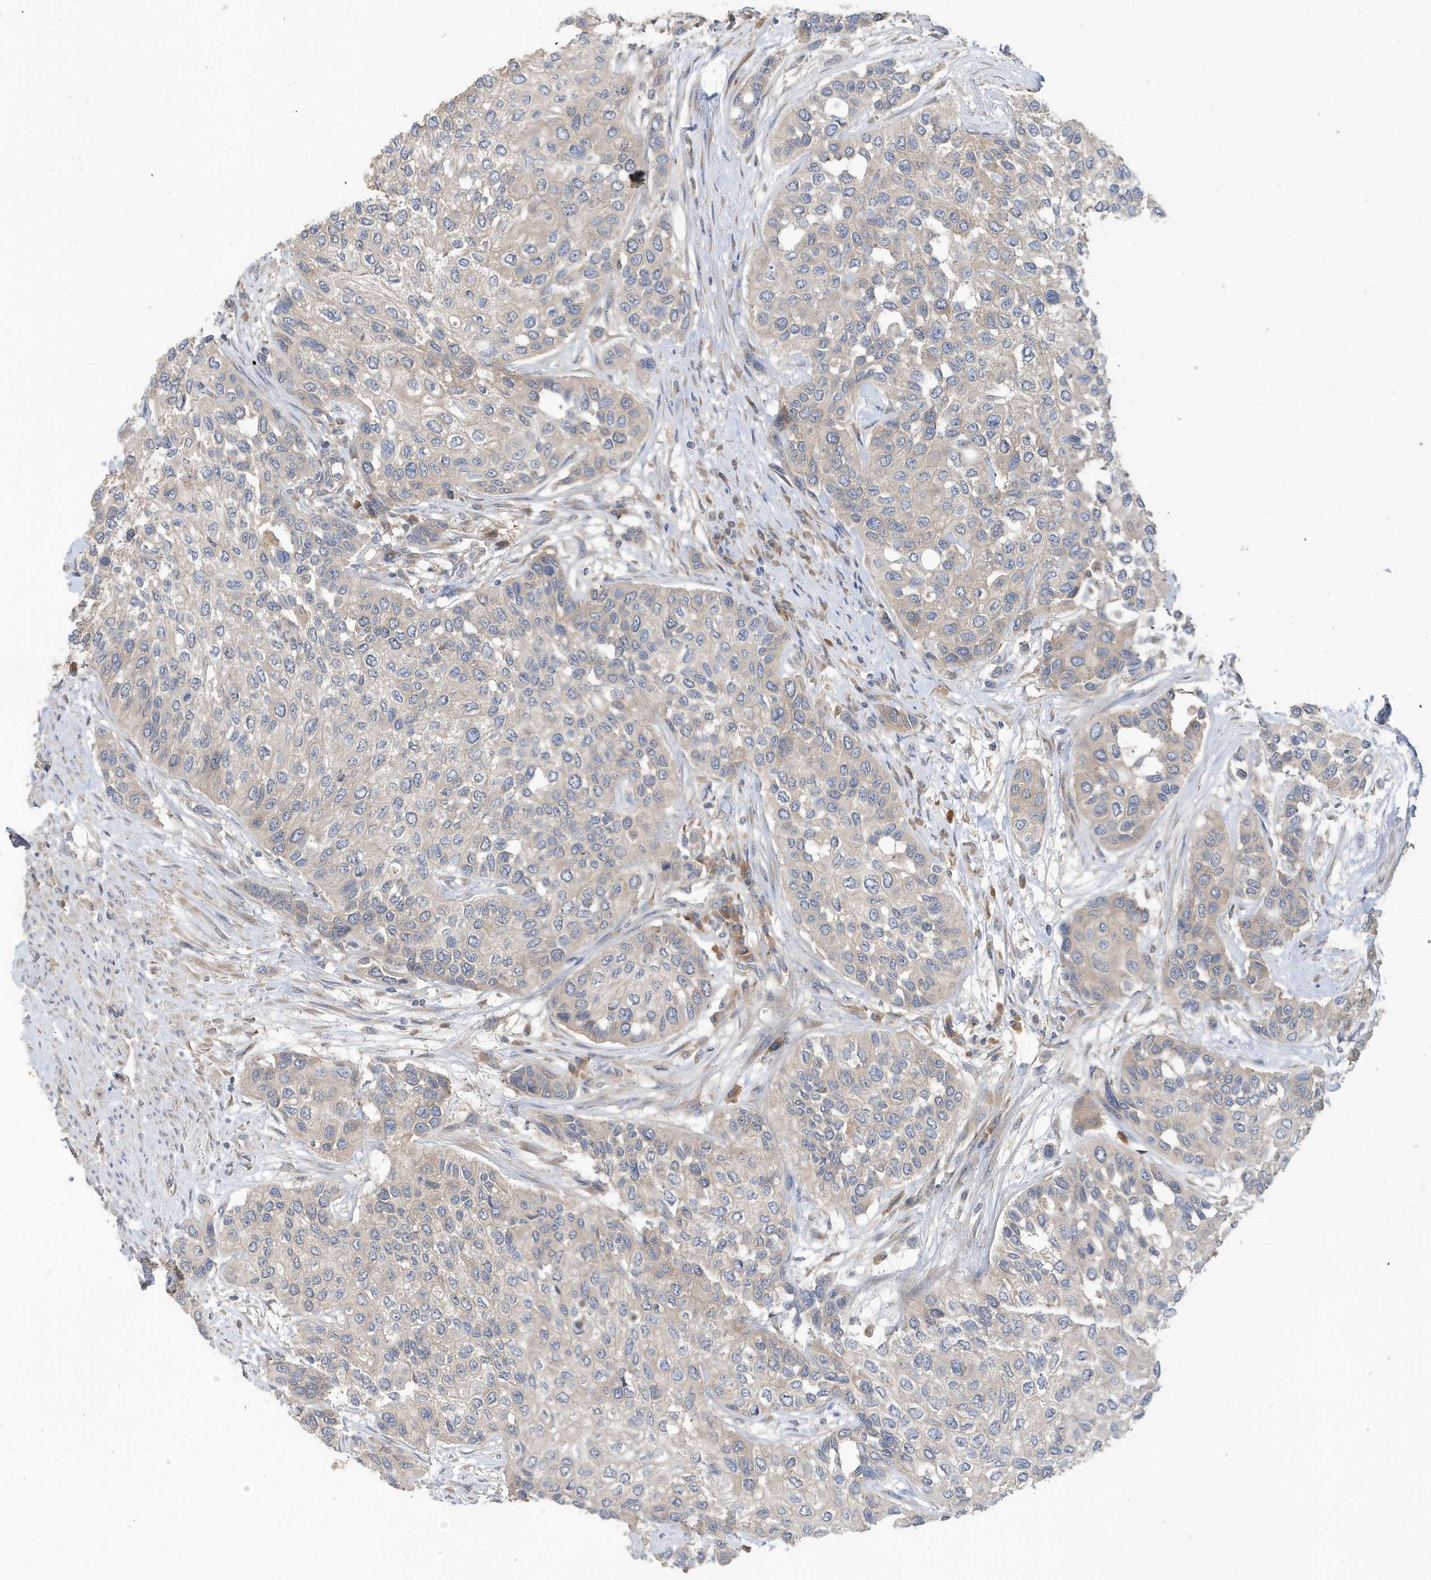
{"staining": {"intensity": "negative", "quantity": "none", "location": "none"}, "tissue": "urothelial cancer", "cell_type": "Tumor cells", "image_type": "cancer", "snomed": [{"axis": "morphology", "description": "Normal tissue, NOS"}, {"axis": "morphology", "description": "Urothelial carcinoma, High grade"}, {"axis": "topography", "description": "Vascular tissue"}, {"axis": "topography", "description": "Urinary bladder"}], "caption": "The micrograph demonstrates no significant expression in tumor cells of urothelial cancer.", "gene": "LAPTM4A", "patient": {"sex": "female", "age": 56}}